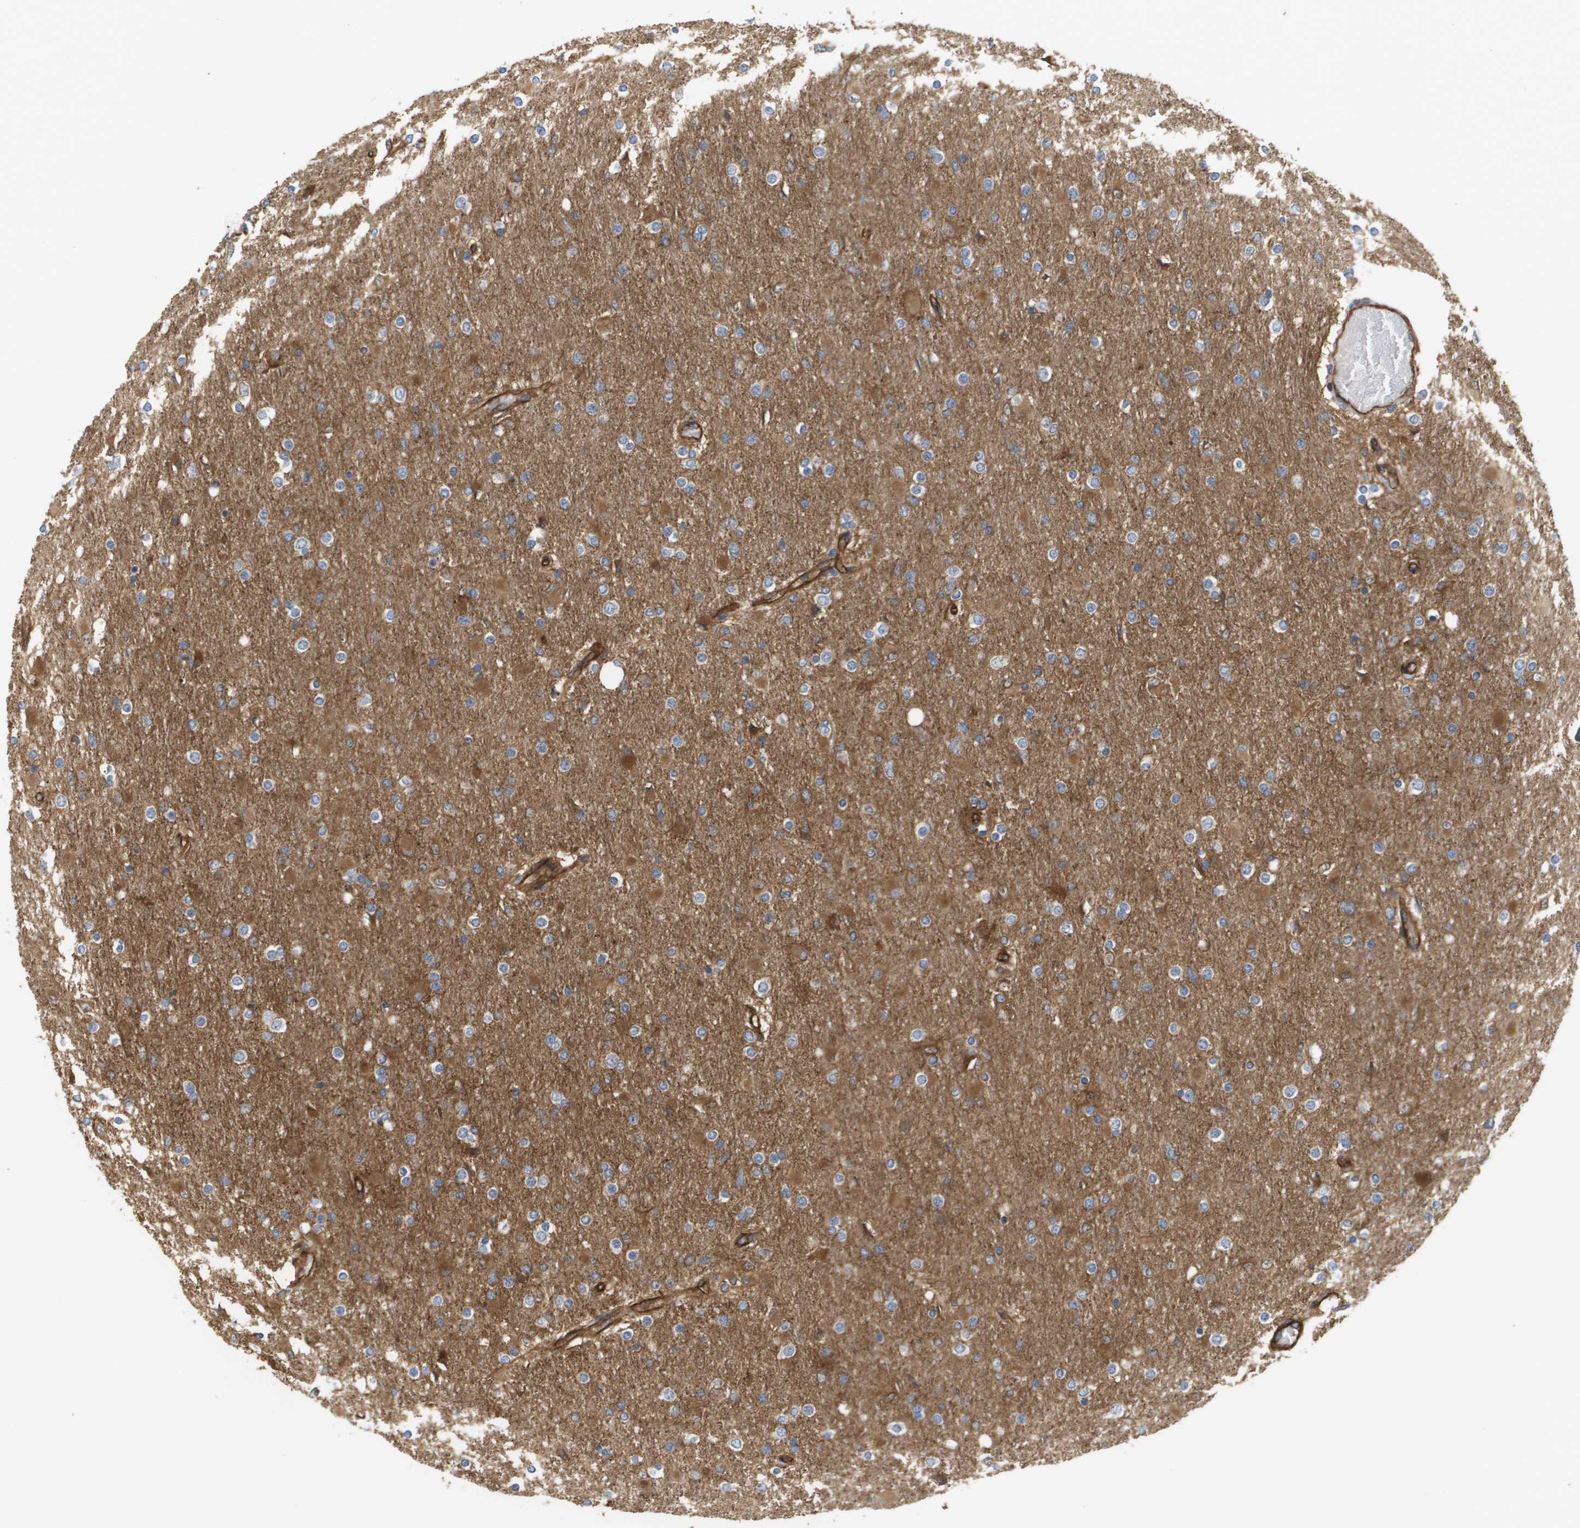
{"staining": {"intensity": "moderate", "quantity": "<25%", "location": "cytoplasmic/membranous"}, "tissue": "glioma", "cell_type": "Tumor cells", "image_type": "cancer", "snomed": [{"axis": "morphology", "description": "Glioma, malignant, High grade"}, {"axis": "topography", "description": "Cerebral cortex"}], "caption": "High-power microscopy captured an immunohistochemistry (IHC) micrograph of glioma, revealing moderate cytoplasmic/membranous expression in approximately <25% of tumor cells.", "gene": "SGMS2", "patient": {"sex": "female", "age": 36}}